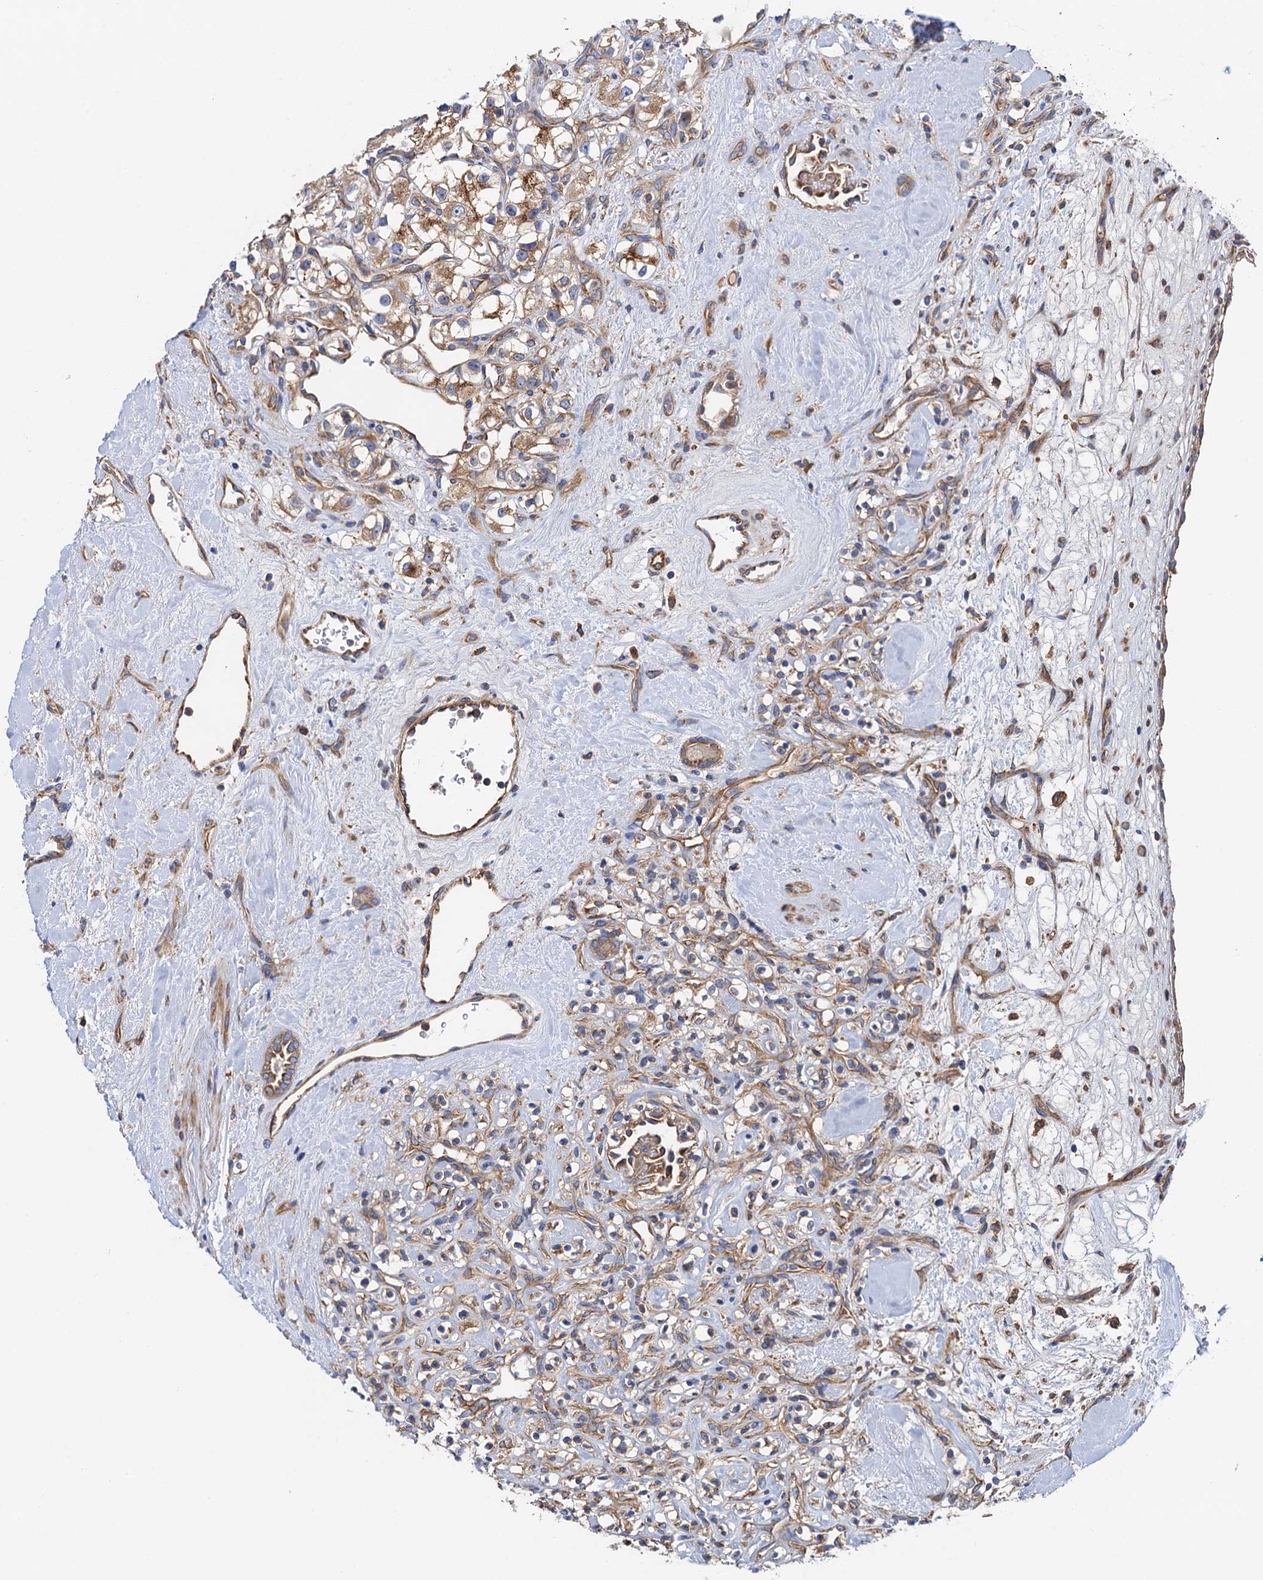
{"staining": {"intensity": "weak", "quantity": ">75%", "location": "cytoplasmic/membranous"}, "tissue": "renal cancer", "cell_type": "Tumor cells", "image_type": "cancer", "snomed": [{"axis": "morphology", "description": "Adenocarcinoma, NOS"}, {"axis": "topography", "description": "Kidney"}], "caption": "Renal adenocarcinoma stained for a protein exhibits weak cytoplasmic/membranous positivity in tumor cells.", "gene": "MRPL48", "patient": {"sex": "male", "age": 77}}